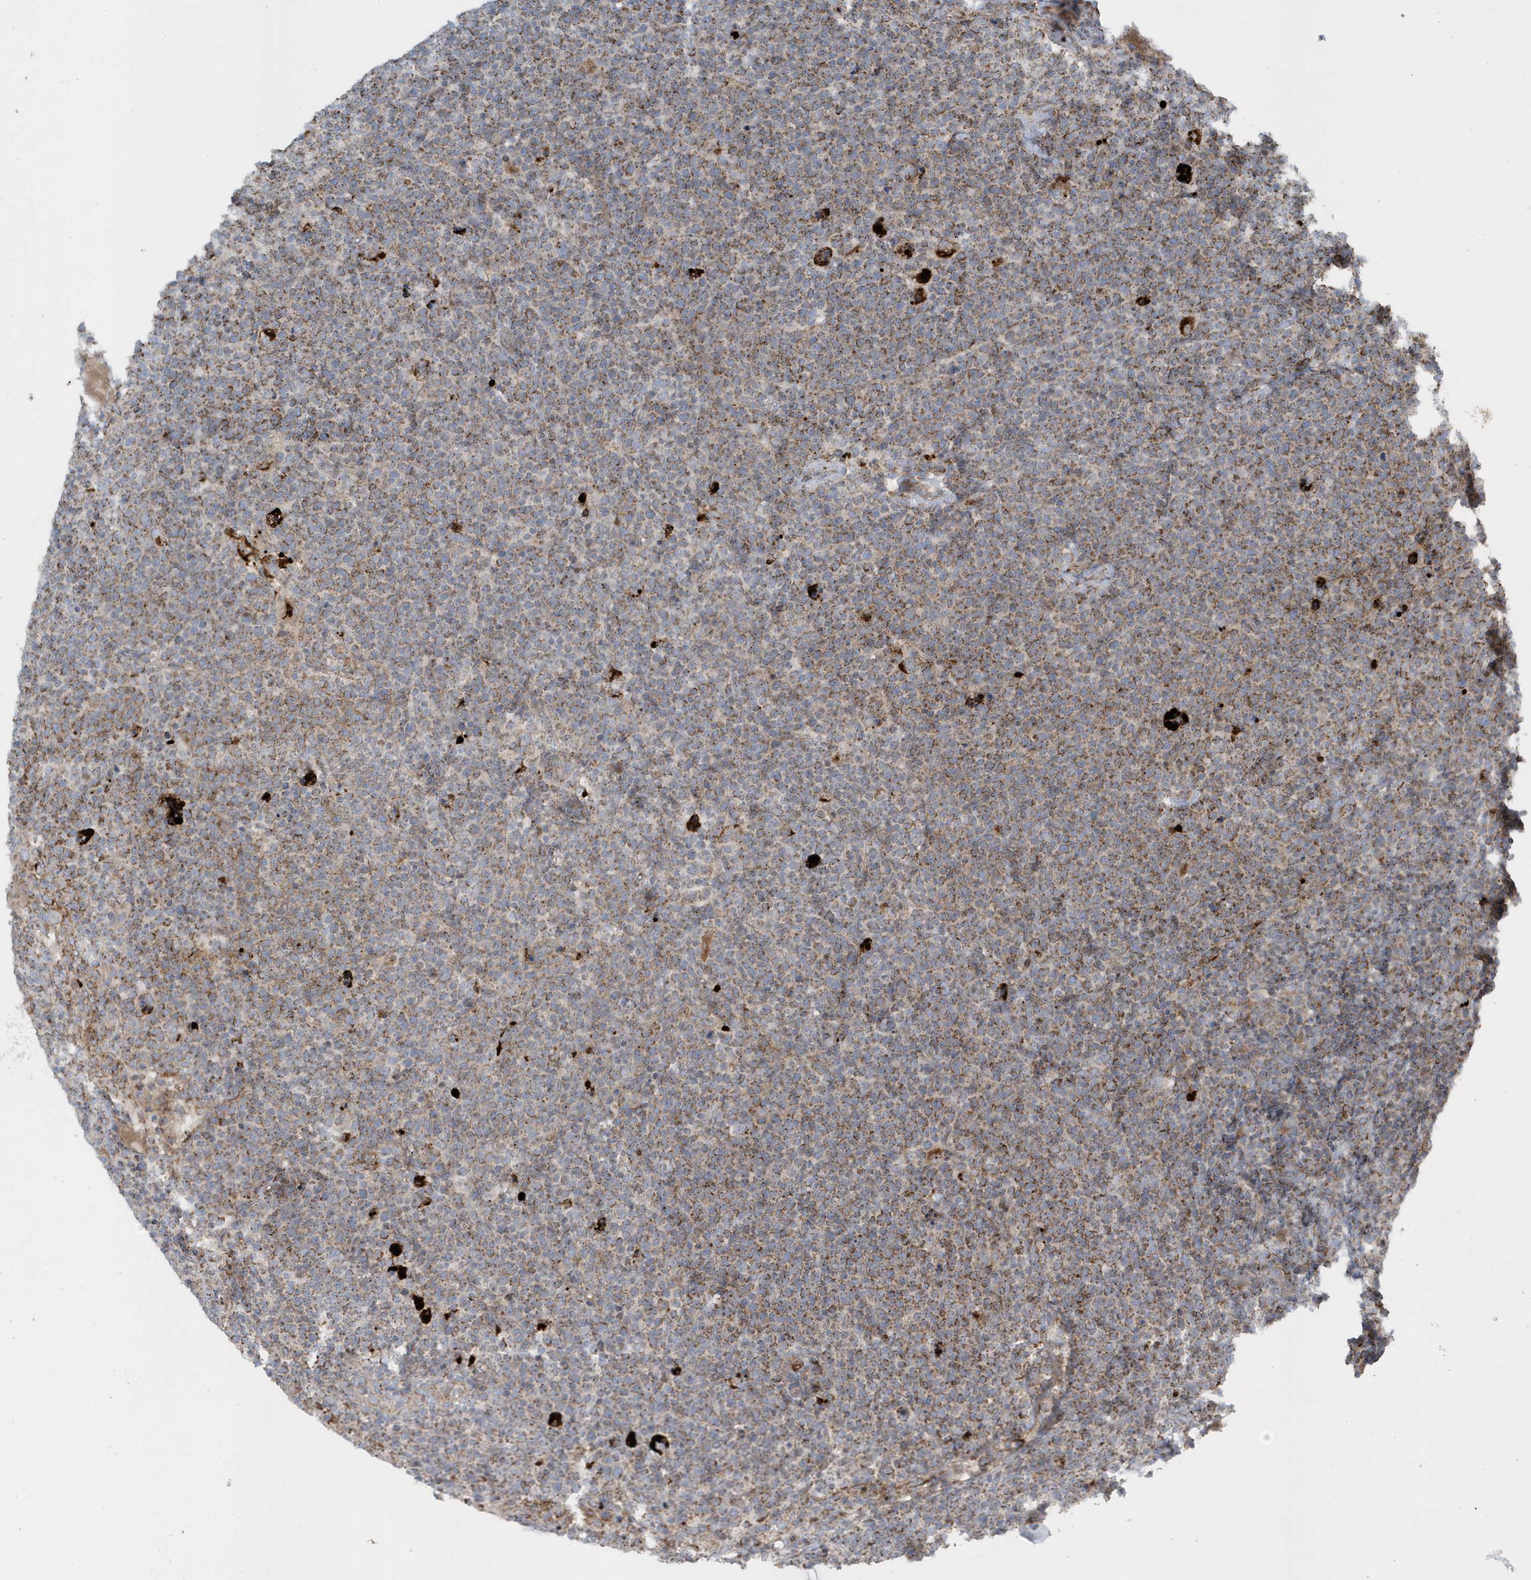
{"staining": {"intensity": "moderate", "quantity": ">75%", "location": "cytoplasmic/membranous"}, "tissue": "lymphoma", "cell_type": "Tumor cells", "image_type": "cancer", "snomed": [{"axis": "morphology", "description": "Malignant lymphoma, non-Hodgkin's type, High grade"}, {"axis": "topography", "description": "Lymph node"}], "caption": "Moderate cytoplasmic/membranous protein positivity is present in about >75% of tumor cells in lymphoma.", "gene": "SLC38A2", "patient": {"sex": "male", "age": 61}}